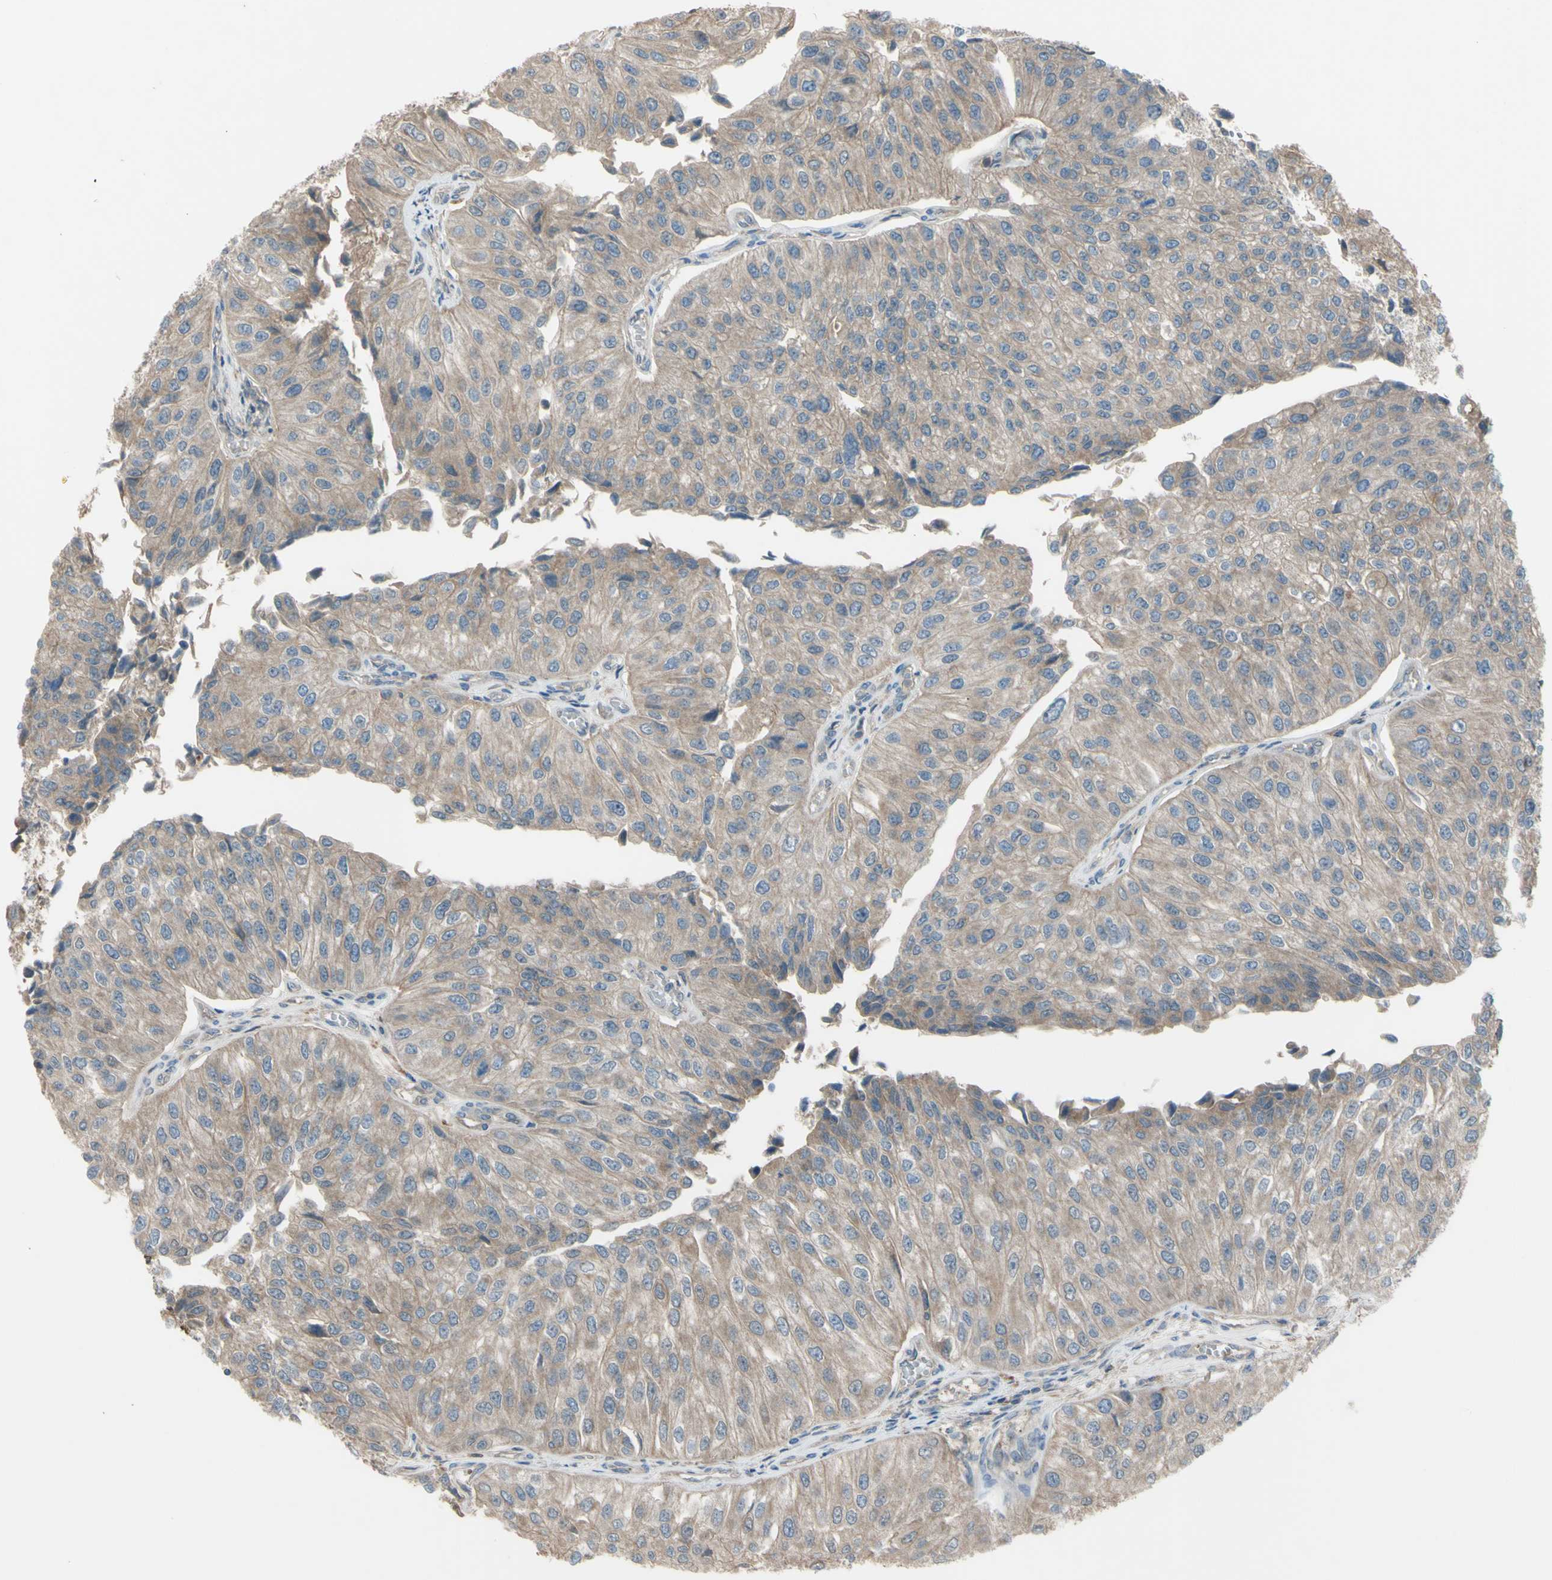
{"staining": {"intensity": "weak", "quantity": ">75%", "location": "cytoplasmic/membranous"}, "tissue": "urothelial cancer", "cell_type": "Tumor cells", "image_type": "cancer", "snomed": [{"axis": "morphology", "description": "Urothelial carcinoma, High grade"}, {"axis": "topography", "description": "Kidney"}, {"axis": "topography", "description": "Urinary bladder"}], "caption": "There is low levels of weak cytoplasmic/membranous staining in tumor cells of urothelial carcinoma (high-grade), as demonstrated by immunohistochemical staining (brown color).", "gene": "AFP", "patient": {"sex": "male", "age": 77}}